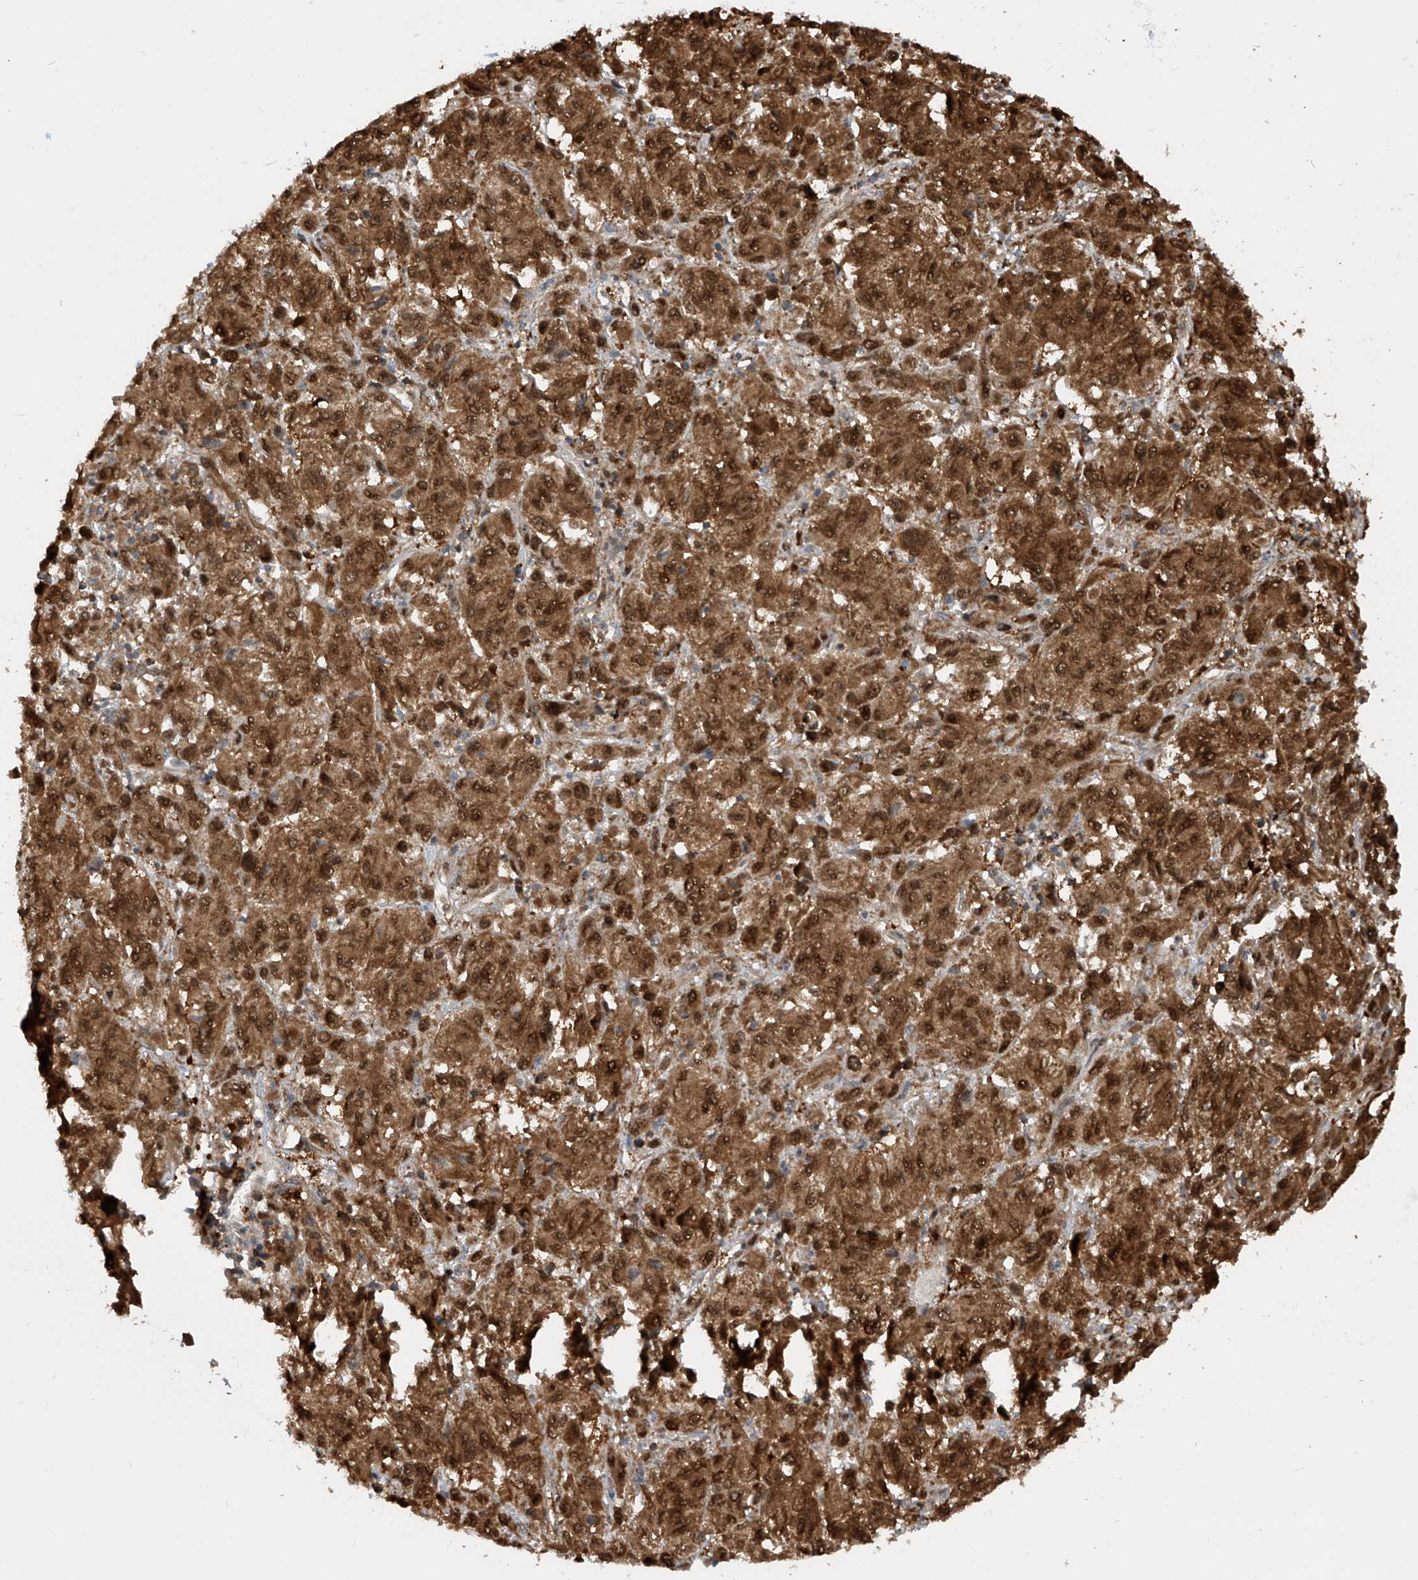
{"staining": {"intensity": "strong", "quantity": ">75%", "location": "cytoplasmic/membranous,nuclear"}, "tissue": "melanoma", "cell_type": "Tumor cells", "image_type": "cancer", "snomed": [{"axis": "morphology", "description": "Malignant melanoma, Metastatic site"}, {"axis": "topography", "description": "Lung"}], "caption": "The immunohistochemical stain highlights strong cytoplasmic/membranous and nuclear positivity in tumor cells of malignant melanoma (metastatic site) tissue. The staining is performed using DAB (3,3'-diaminobenzidine) brown chromogen to label protein expression. The nuclei are counter-stained blue using hematoxylin.", "gene": "LAGE3", "patient": {"sex": "male", "age": 64}}